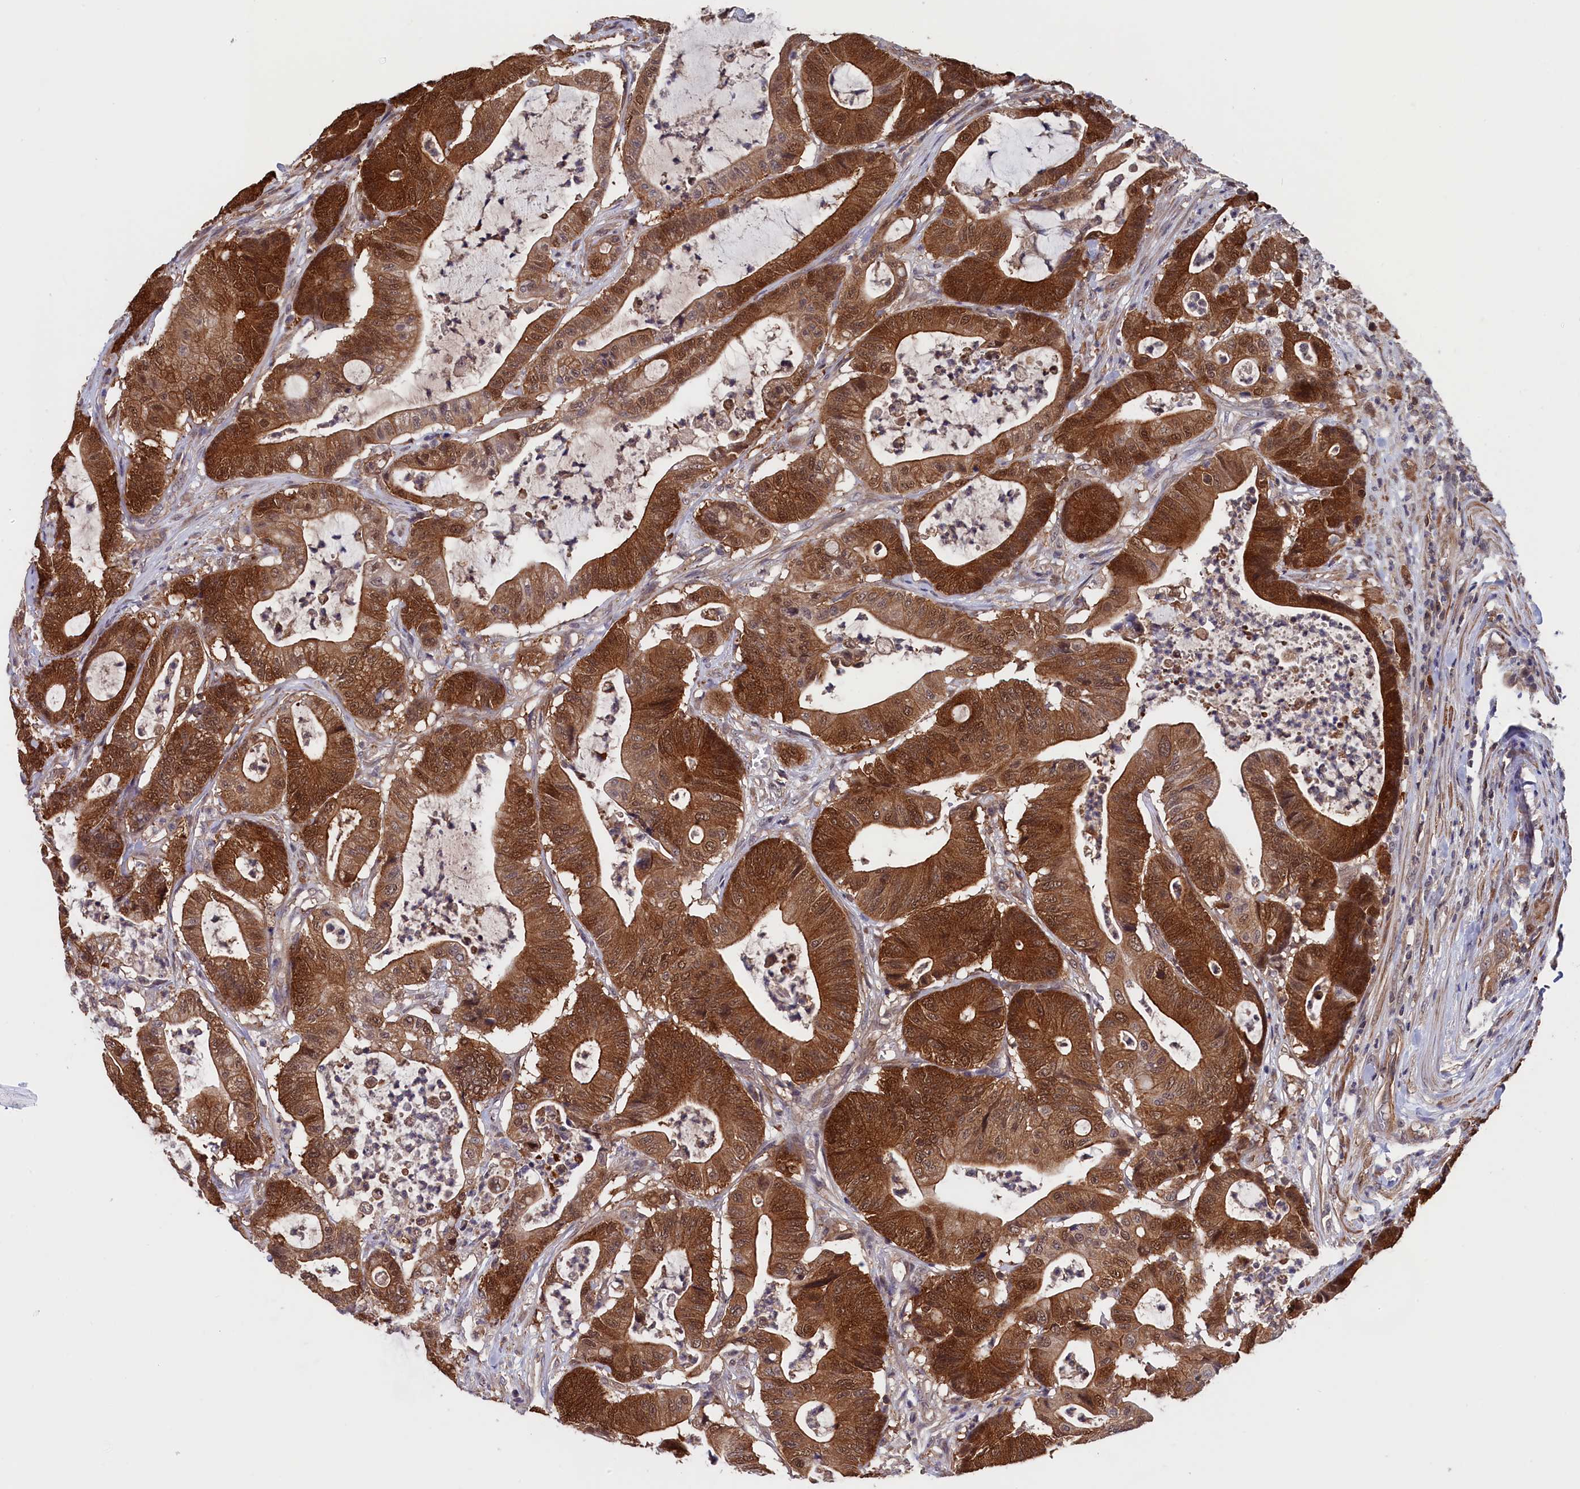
{"staining": {"intensity": "strong", "quantity": ">75%", "location": "cytoplasmic/membranous,nuclear"}, "tissue": "colorectal cancer", "cell_type": "Tumor cells", "image_type": "cancer", "snomed": [{"axis": "morphology", "description": "Adenocarcinoma, NOS"}, {"axis": "topography", "description": "Colon"}], "caption": "There is high levels of strong cytoplasmic/membranous and nuclear expression in tumor cells of colorectal adenocarcinoma, as demonstrated by immunohistochemical staining (brown color).", "gene": "JPT2", "patient": {"sex": "female", "age": 84}}